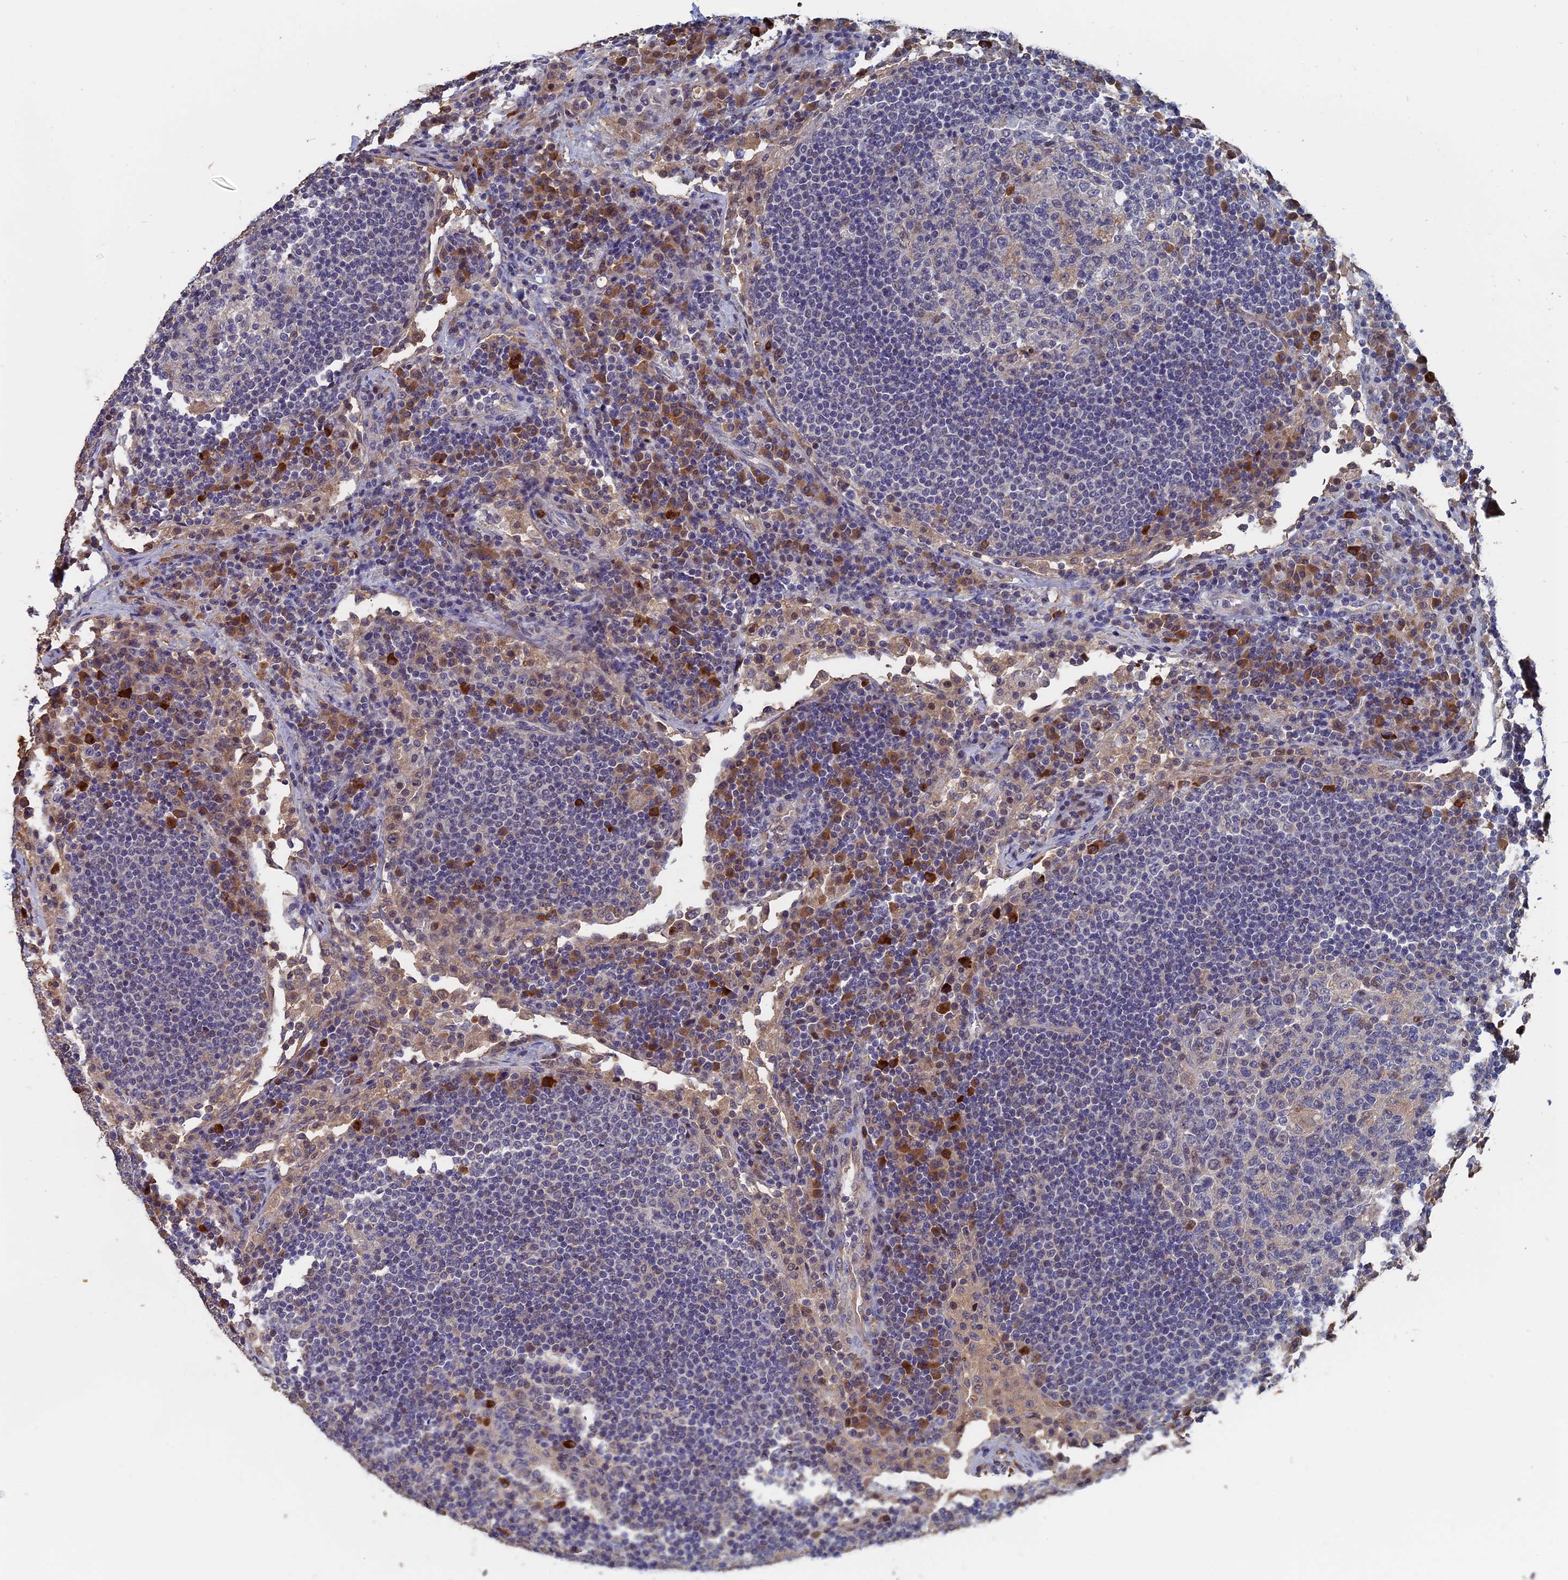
{"staining": {"intensity": "weak", "quantity": "<25%", "location": "cytoplasmic/membranous"}, "tissue": "lymph node", "cell_type": "Germinal center cells", "image_type": "normal", "snomed": [{"axis": "morphology", "description": "Normal tissue, NOS"}, {"axis": "topography", "description": "Lymph node"}], "caption": "An image of lymph node stained for a protein shows no brown staining in germinal center cells. Brightfield microscopy of IHC stained with DAB (3,3'-diaminobenzidine) (brown) and hematoxylin (blue), captured at high magnification.", "gene": "SLC33A1", "patient": {"sex": "female", "age": 53}}